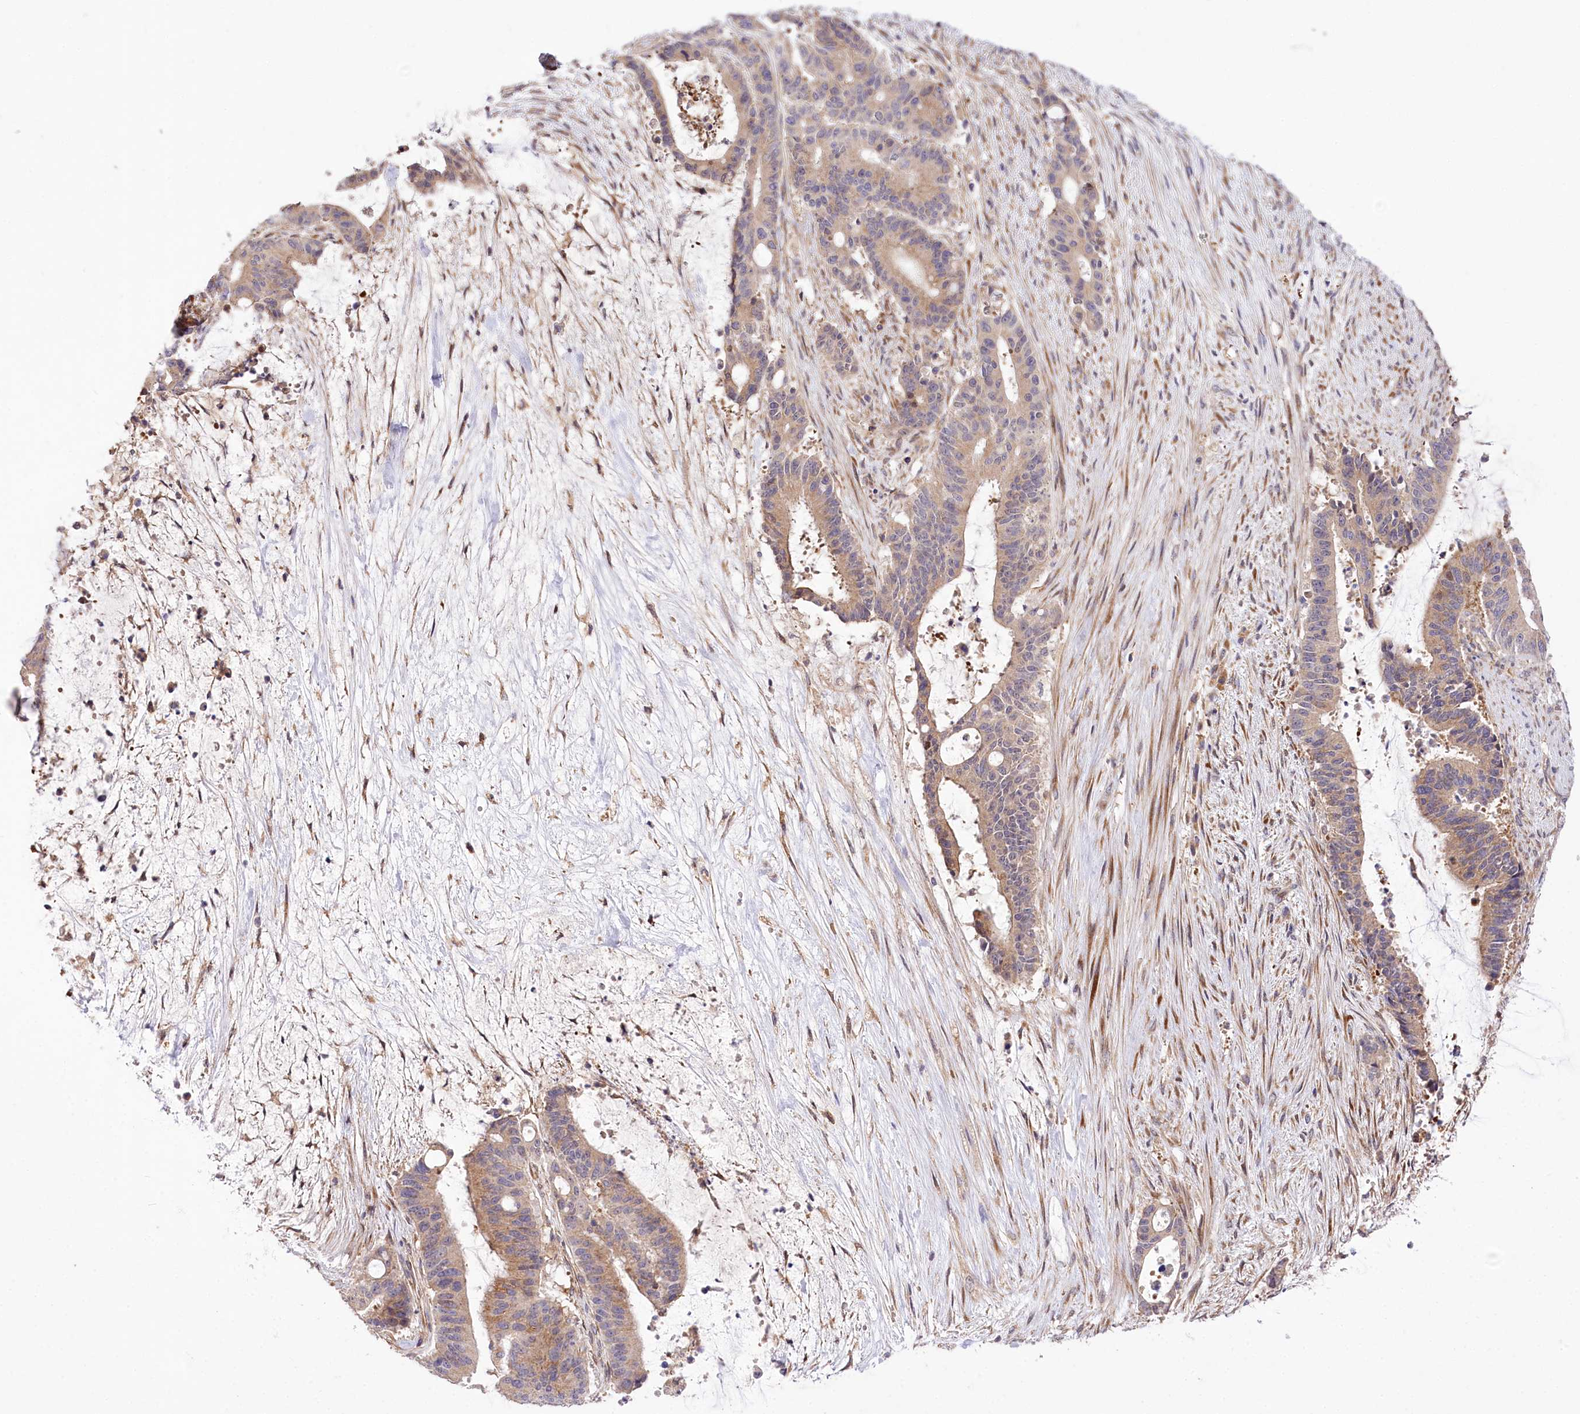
{"staining": {"intensity": "weak", "quantity": ">75%", "location": "cytoplasmic/membranous"}, "tissue": "liver cancer", "cell_type": "Tumor cells", "image_type": "cancer", "snomed": [{"axis": "morphology", "description": "Normal tissue, NOS"}, {"axis": "morphology", "description": "Cholangiocarcinoma"}, {"axis": "topography", "description": "Liver"}, {"axis": "topography", "description": "Peripheral nerve tissue"}], "caption": "Weak cytoplasmic/membranous positivity for a protein is appreciated in about >75% of tumor cells of liver cancer using immunohistochemistry.", "gene": "TRUB1", "patient": {"sex": "female", "age": 73}}